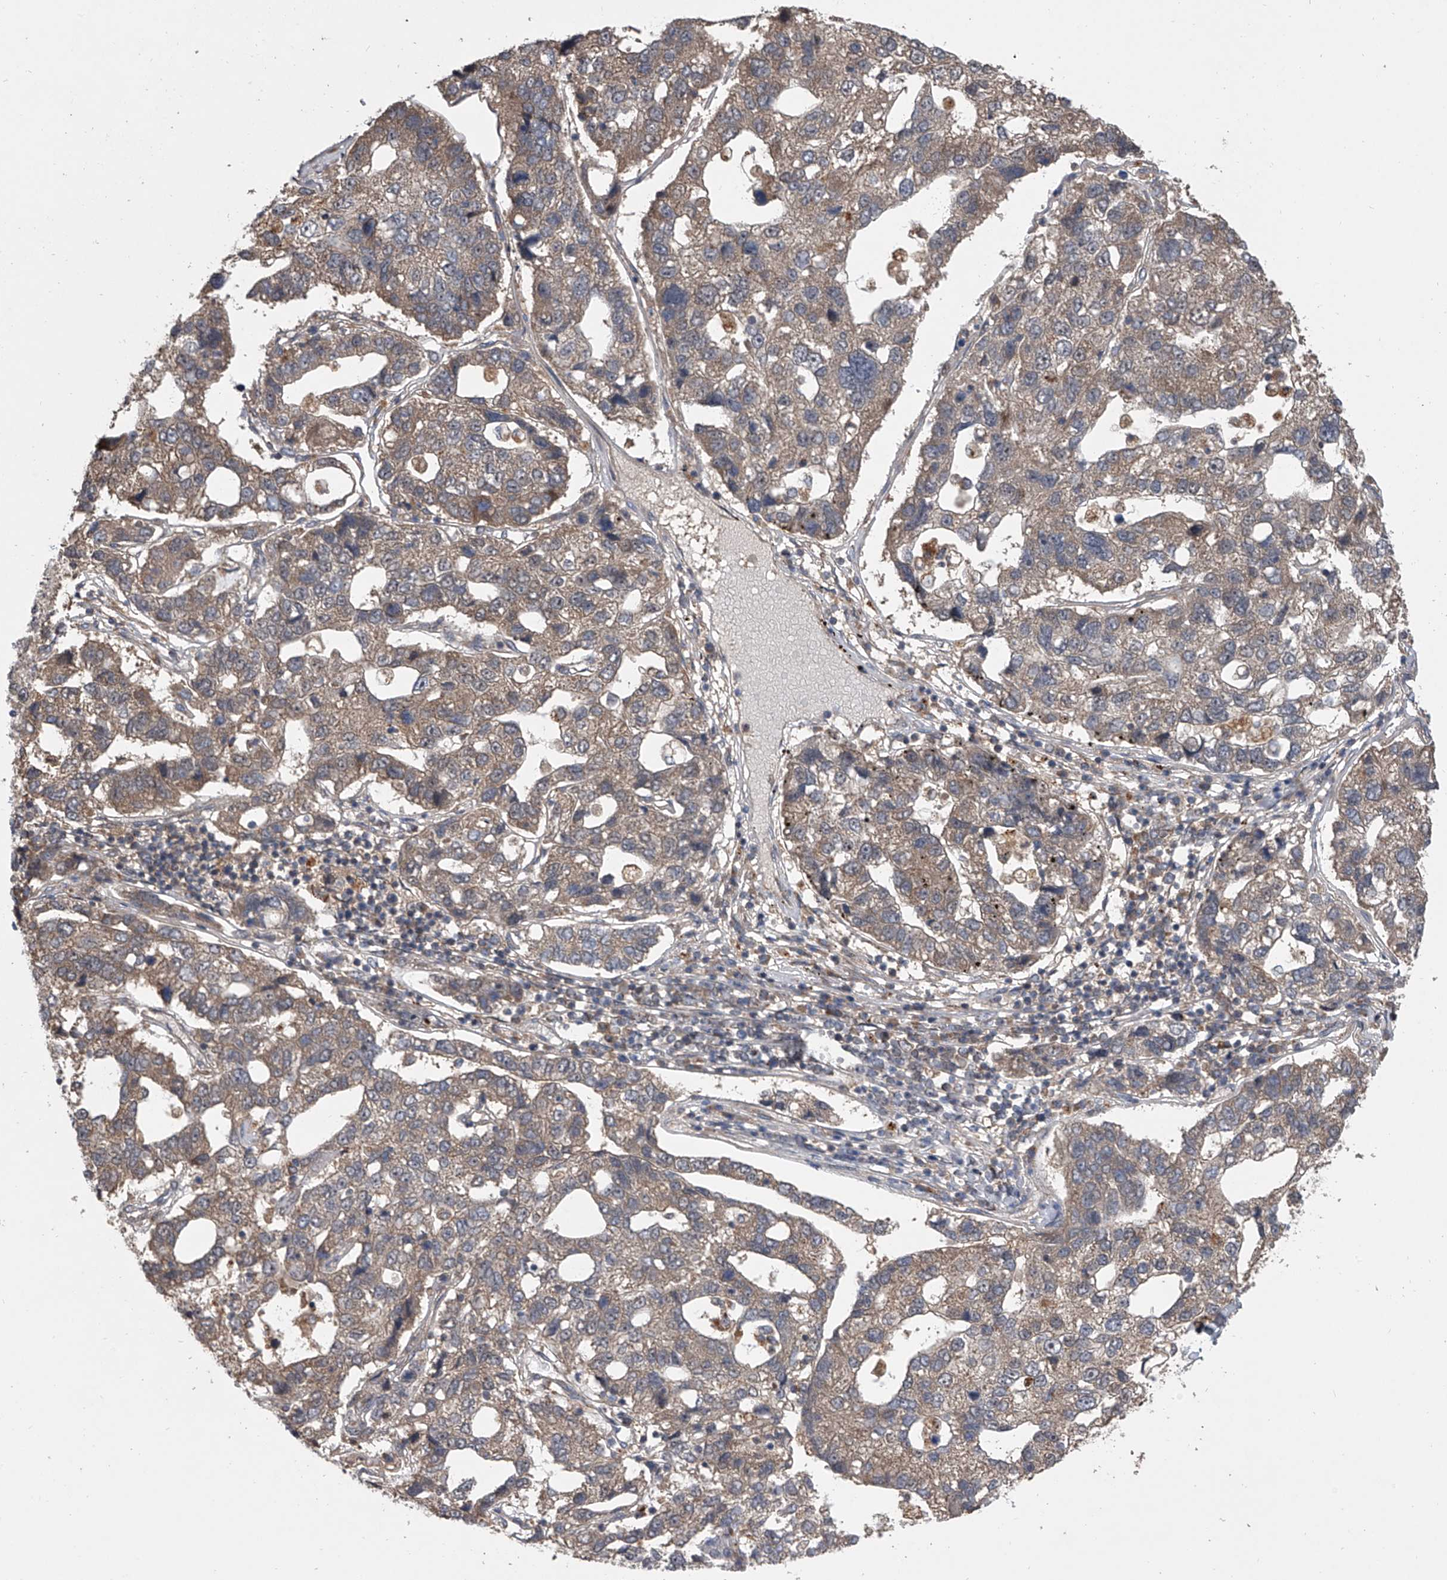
{"staining": {"intensity": "moderate", "quantity": "<25%", "location": "cytoplasmic/membranous"}, "tissue": "pancreatic cancer", "cell_type": "Tumor cells", "image_type": "cancer", "snomed": [{"axis": "morphology", "description": "Adenocarcinoma, NOS"}, {"axis": "topography", "description": "Pancreas"}], "caption": "Protein staining of pancreatic adenocarcinoma tissue demonstrates moderate cytoplasmic/membranous positivity in approximately <25% of tumor cells. (Brightfield microscopy of DAB IHC at high magnification).", "gene": "GEMIN8", "patient": {"sex": "female", "age": 61}}